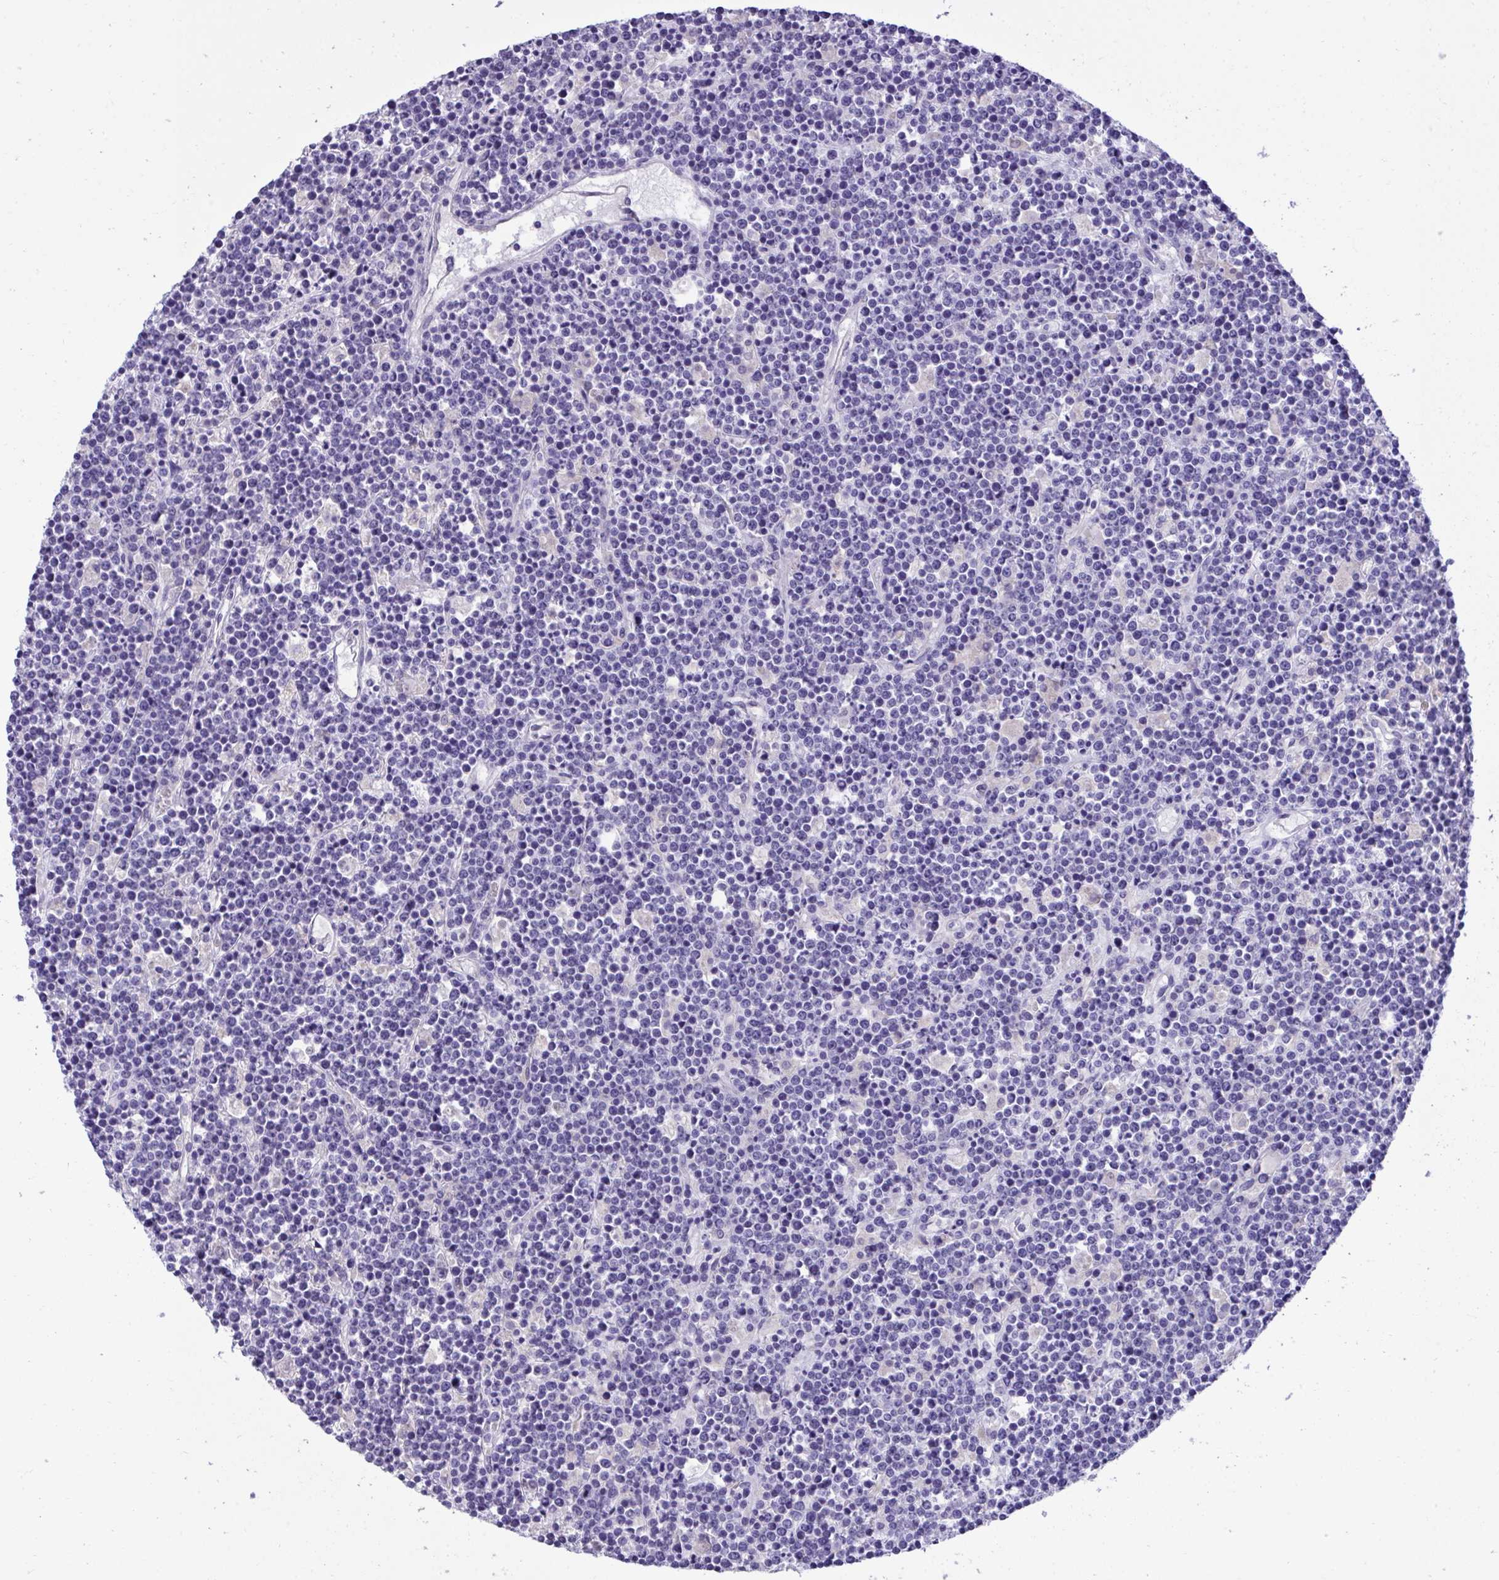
{"staining": {"intensity": "negative", "quantity": "none", "location": "none"}, "tissue": "lymphoma", "cell_type": "Tumor cells", "image_type": "cancer", "snomed": [{"axis": "morphology", "description": "Malignant lymphoma, non-Hodgkin's type, High grade"}, {"axis": "topography", "description": "Ovary"}], "caption": "The histopathology image reveals no significant positivity in tumor cells of malignant lymphoma, non-Hodgkin's type (high-grade).", "gene": "TMCO5A", "patient": {"sex": "female", "age": 56}}